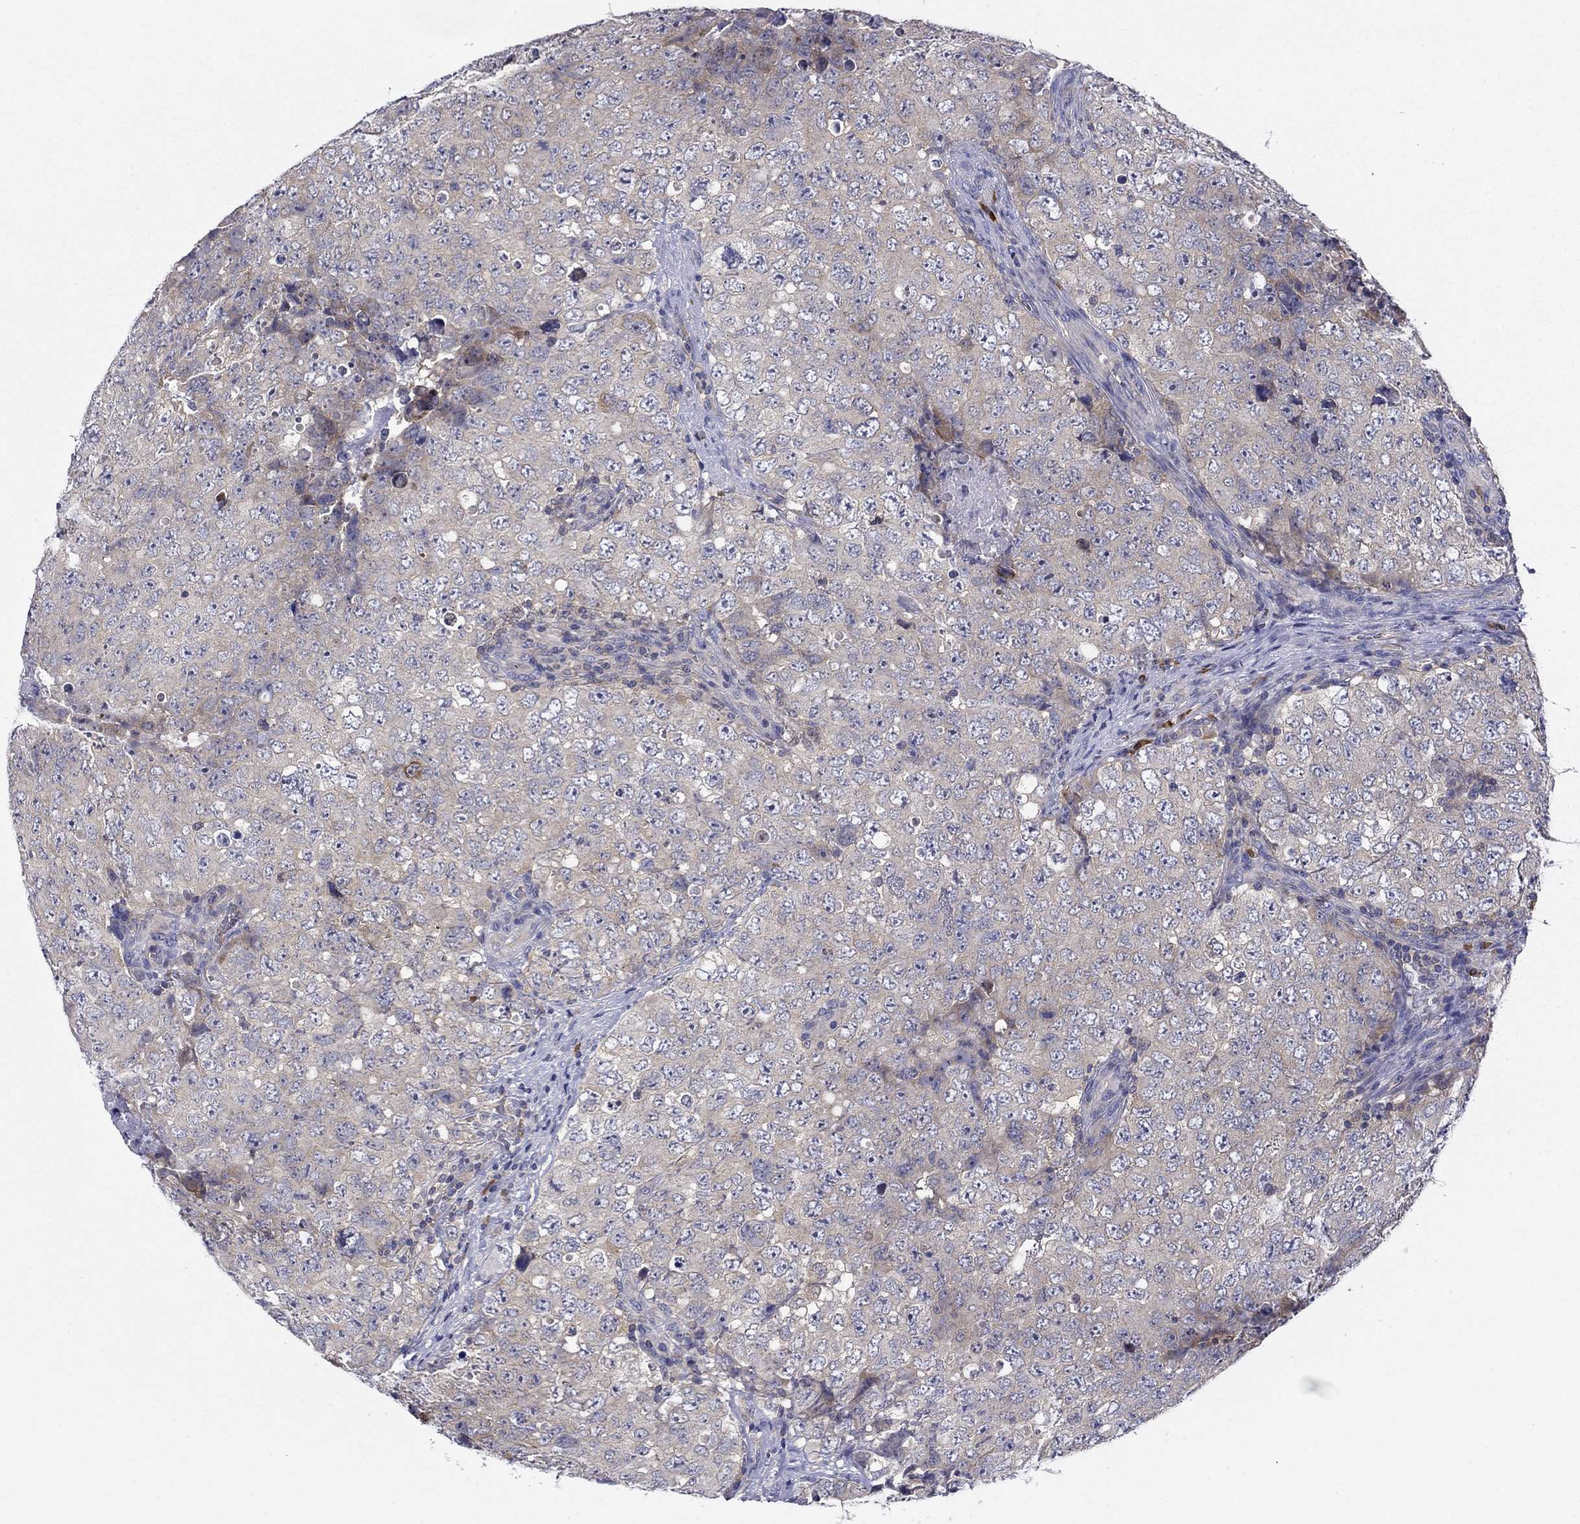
{"staining": {"intensity": "negative", "quantity": "none", "location": "none"}, "tissue": "testis cancer", "cell_type": "Tumor cells", "image_type": "cancer", "snomed": [{"axis": "morphology", "description": "Seminoma, NOS"}, {"axis": "topography", "description": "Testis"}], "caption": "IHC of human seminoma (testis) demonstrates no positivity in tumor cells.", "gene": "POU2F2", "patient": {"sex": "male", "age": 34}}